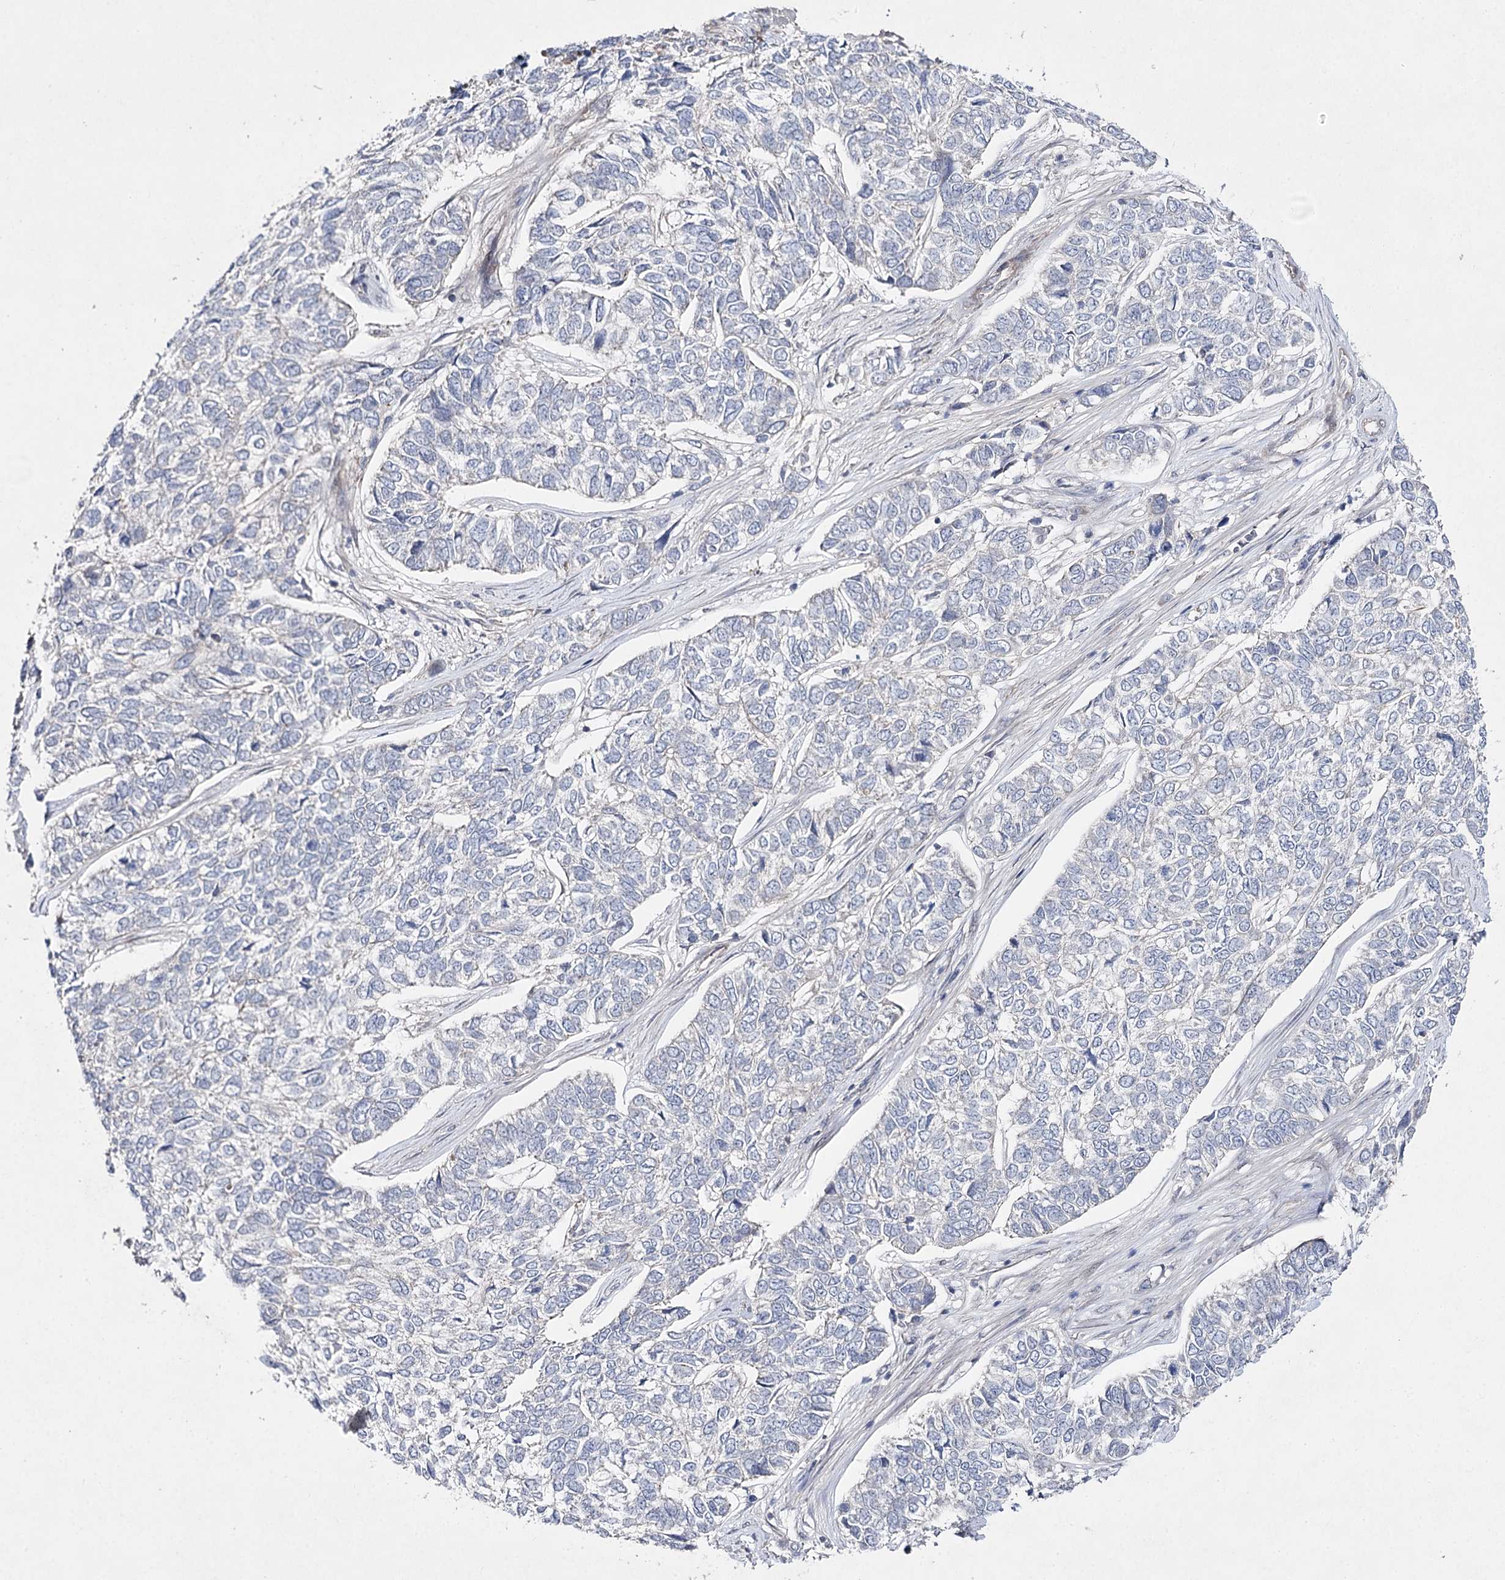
{"staining": {"intensity": "negative", "quantity": "none", "location": "none"}, "tissue": "skin cancer", "cell_type": "Tumor cells", "image_type": "cancer", "snomed": [{"axis": "morphology", "description": "Basal cell carcinoma"}, {"axis": "topography", "description": "Skin"}], "caption": "Immunohistochemistry (IHC) photomicrograph of human skin cancer (basal cell carcinoma) stained for a protein (brown), which shows no expression in tumor cells.", "gene": "FANCL", "patient": {"sex": "female", "age": 65}}